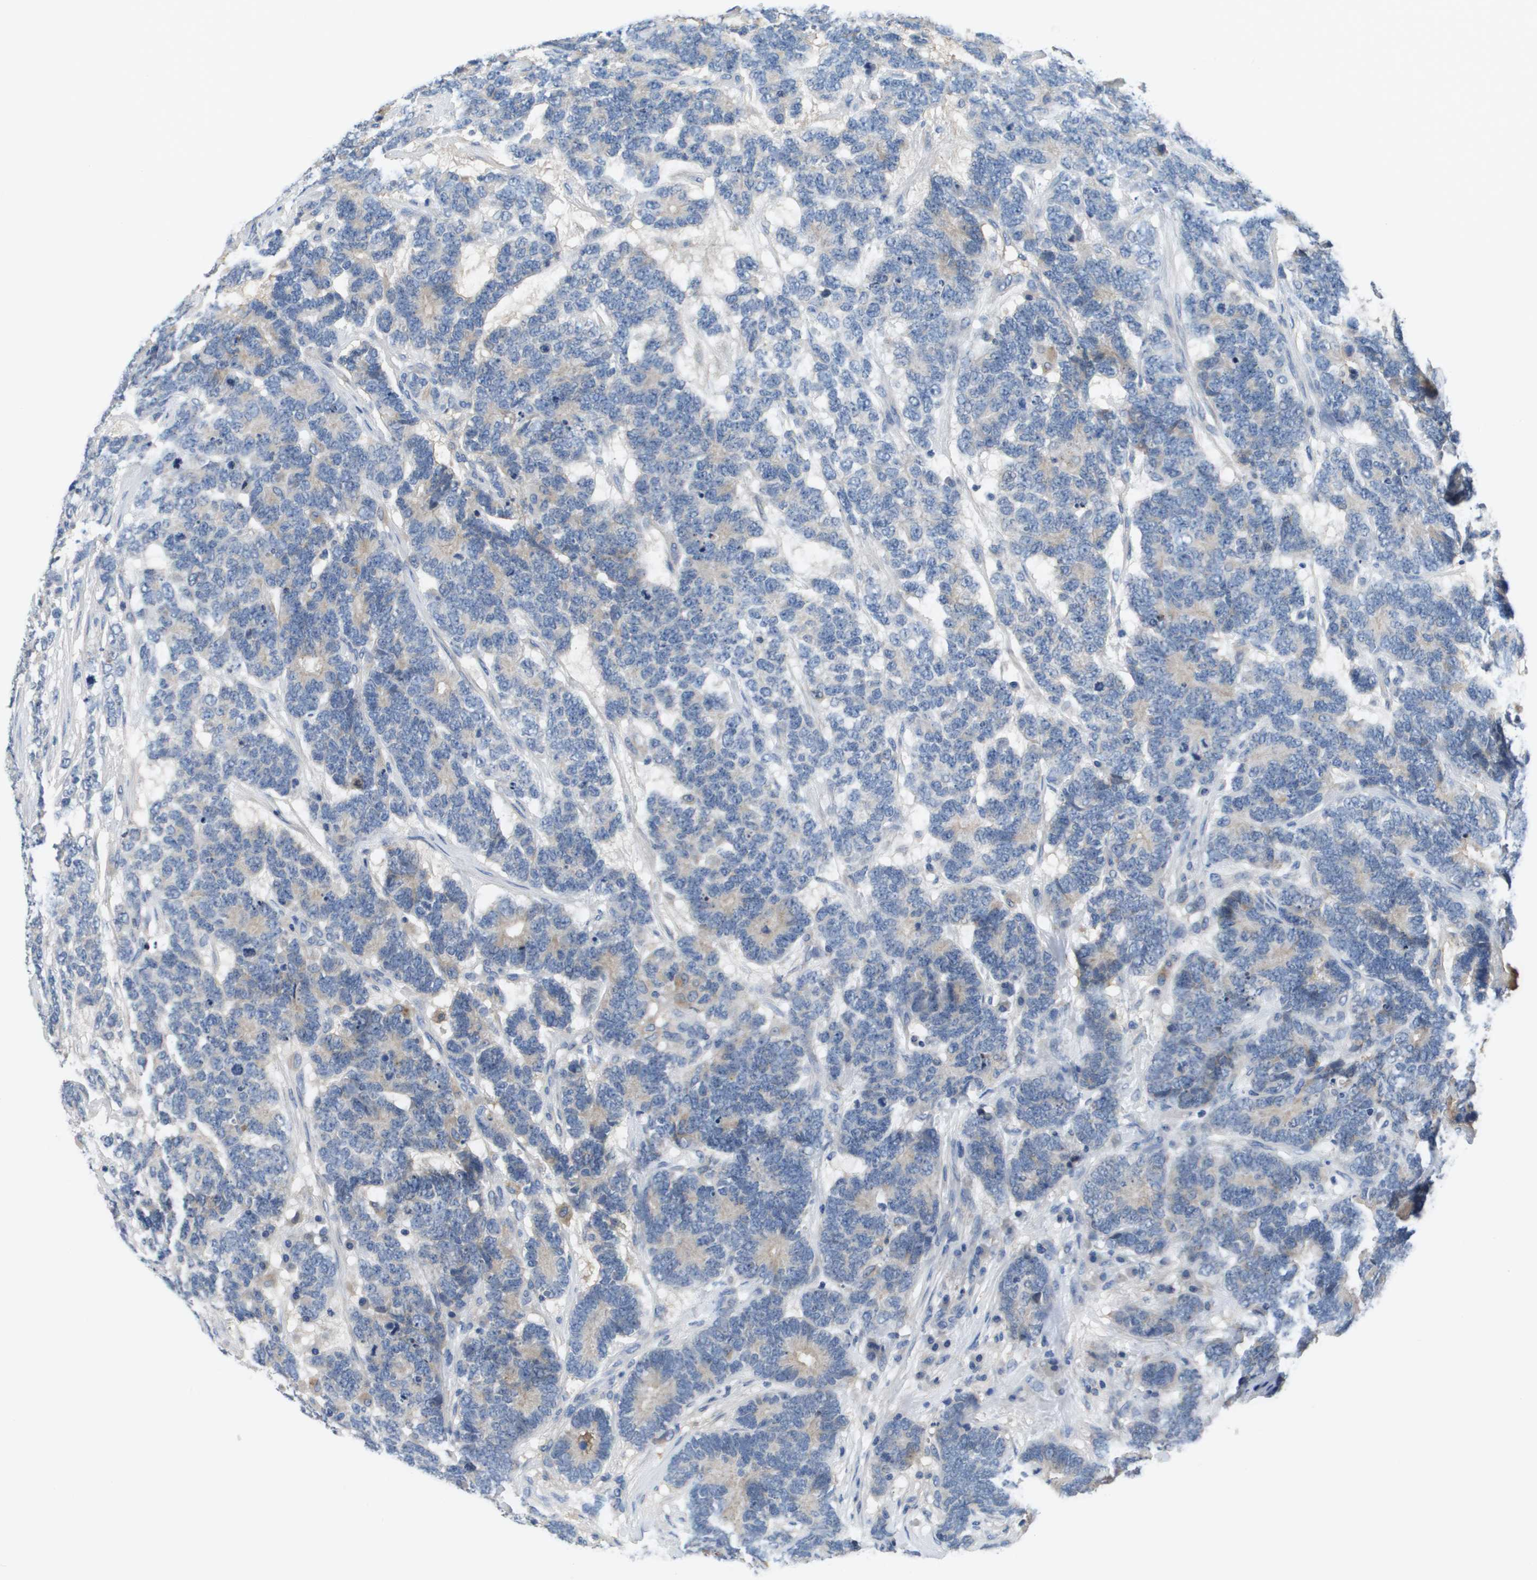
{"staining": {"intensity": "negative", "quantity": "none", "location": "none"}, "tissue": "testis cancer", "cell_type": "Tumor cells", "image_type": "cancer", "snomed": [{"axis": "morphology", "description": "Carcinoma, Embryonal, NOS"}, {"axis": "topography", "description": "Testis"}], "caption": "This is a image of immunohistochemistry (IHC) staining of testis cancer (embryonal carcinoma), which shows no staining in tumor cells.", "gene": "NCS1", "patient": {"sex": "male", "age": 26}}